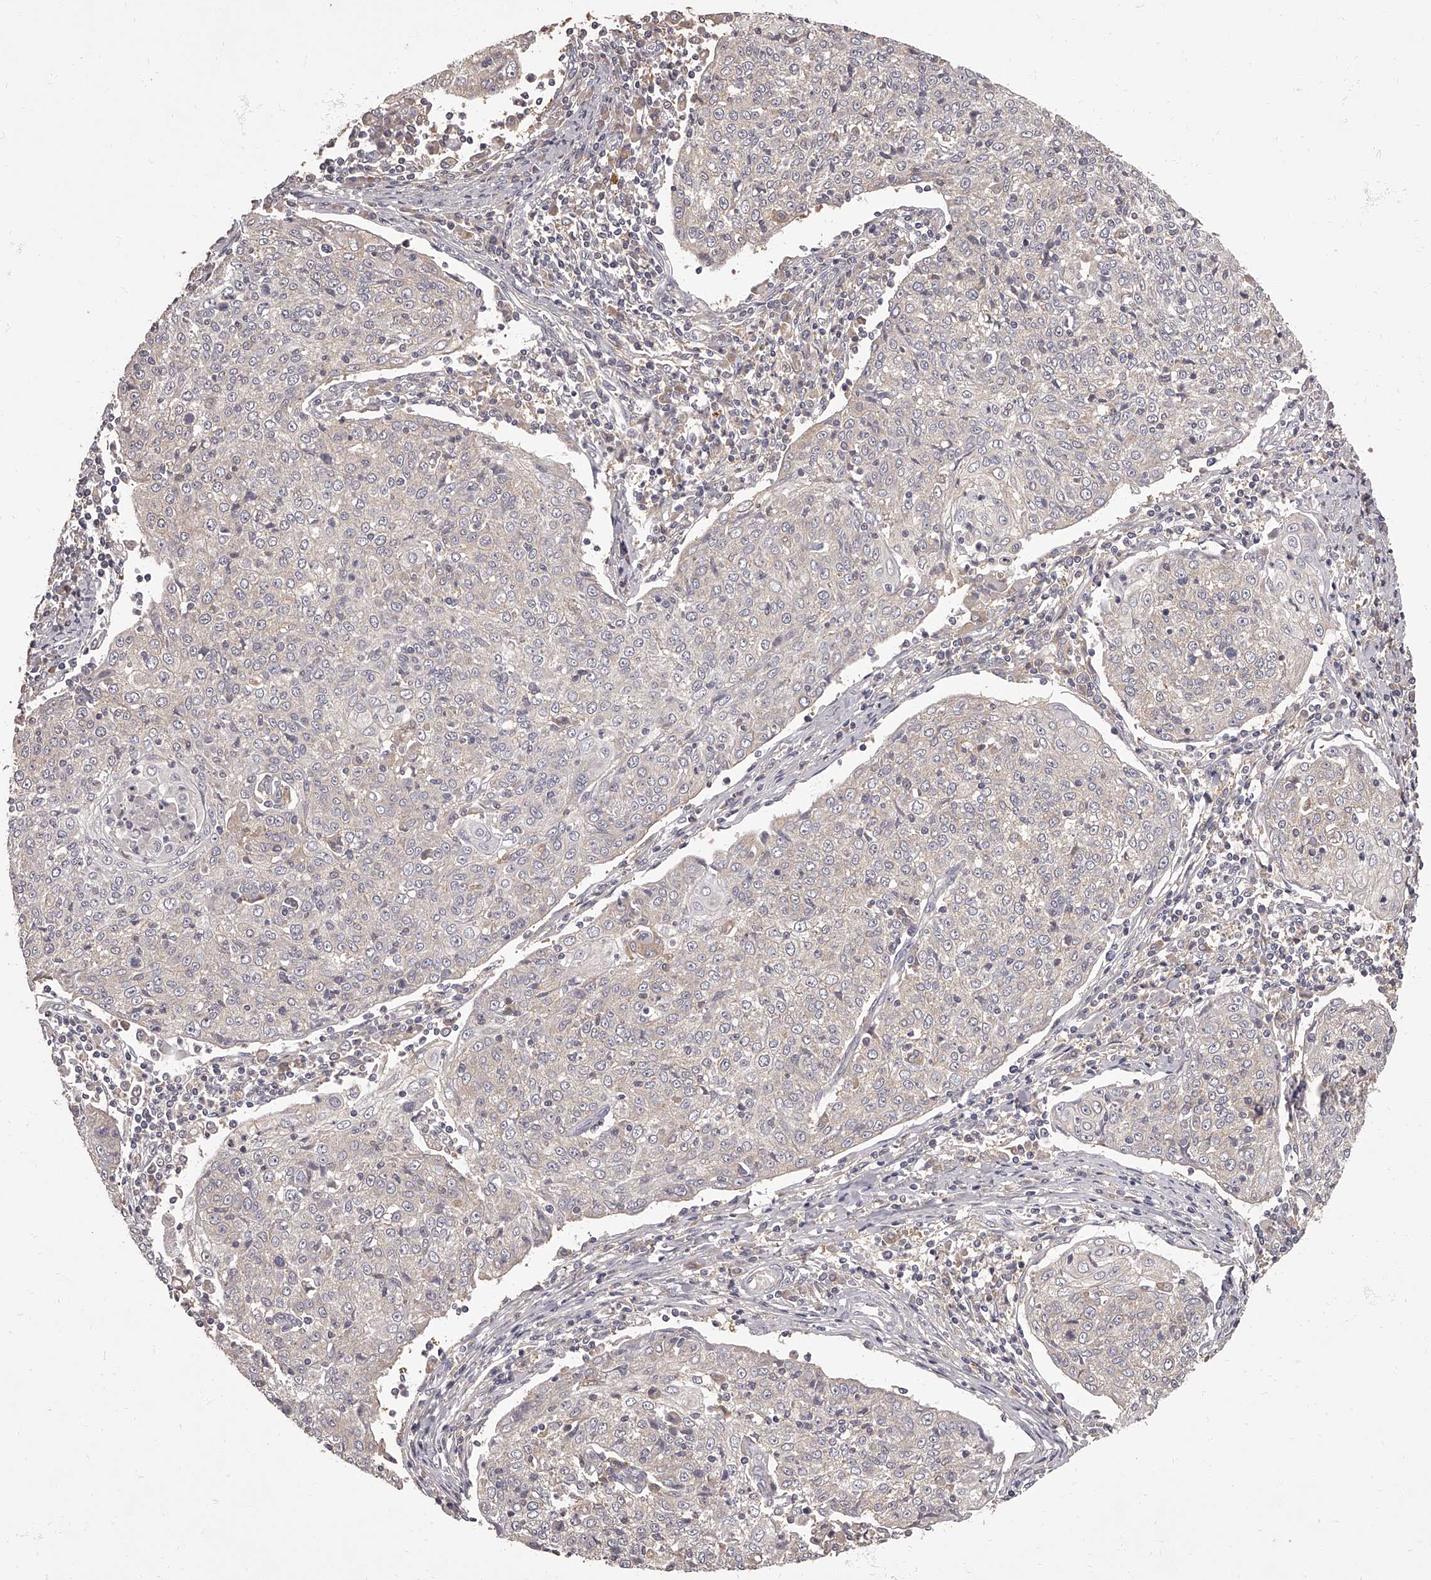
{"staining": {"intensity": "negative", "quantity": "none", "location": "none"}, "tissue": "cervical cancer", "cell_type": "Tumor cells", "image_type": "cancer", "snomed": [{"axis": "morphology", "description": "Squamous cell carcinoma, NOS"}, {"axis": "topography", "description": "Cervix"}], "caption": "Histopathology image shows no significant protein expression in tumor cells of cervical squamous cell carcinoma.", "gene": "APEH", "patient": {"sex": "female", "age": 48}}